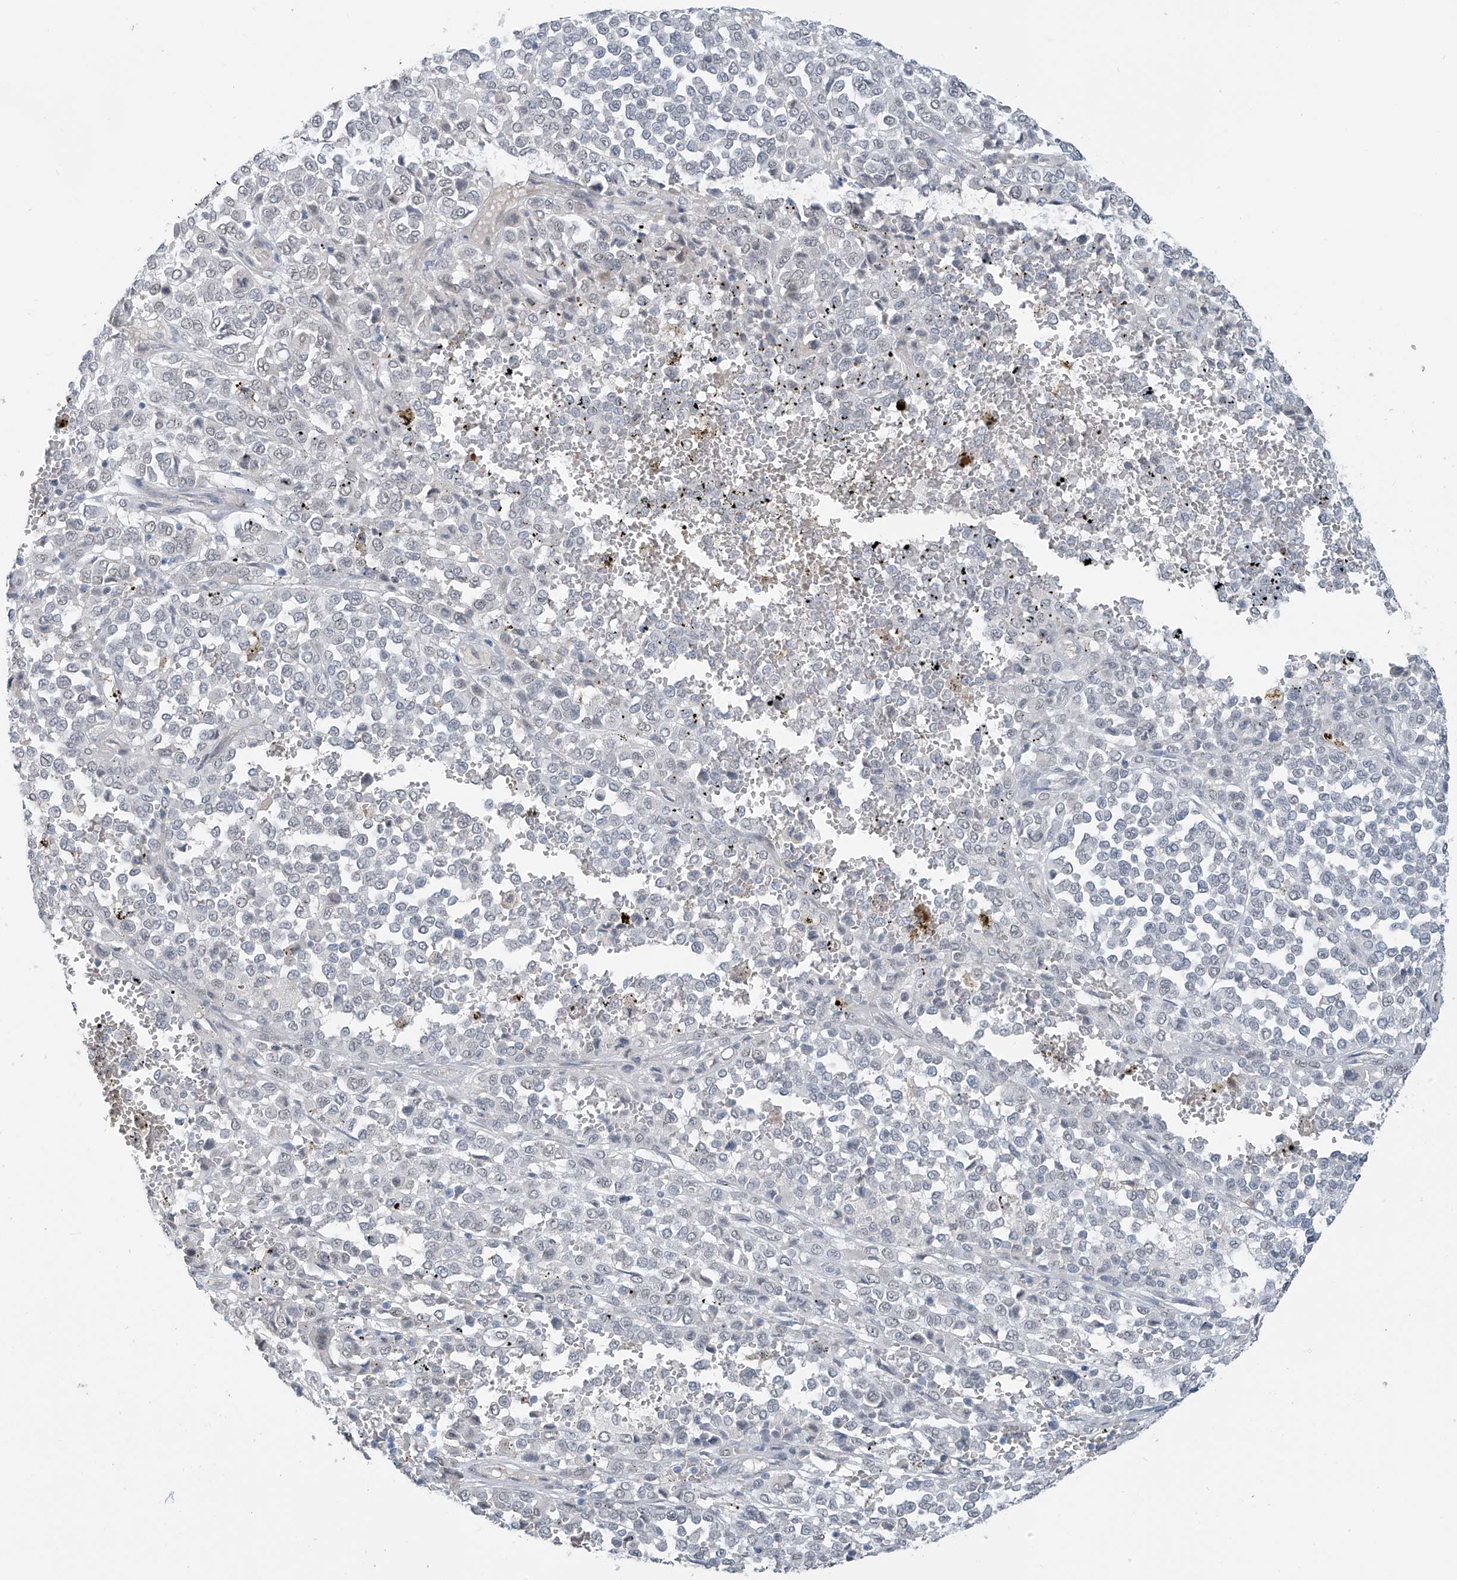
{"staining": {"intensity": "negative", "quantity": "none", "location": "none"}, "tissue": "melanoma", "cell_type": "Tumor cells", "image_type": "cancer", "snomed": [{"axis": "morphology", "description": "Malignant melanoma, Metastatic site"}, {"axis": "topography", "description": "Pancreas"}], "caption": "A high-resolution photomicrograph shows immunohistochemistry (IHC) staining of melanoma, which exhibits no significant positivity in tumor cells. (Immunohistochemistry, brightfield microscopy, high magnification).", "gene": "MCM9", "patient": {"sex": "female", "age": 30}}